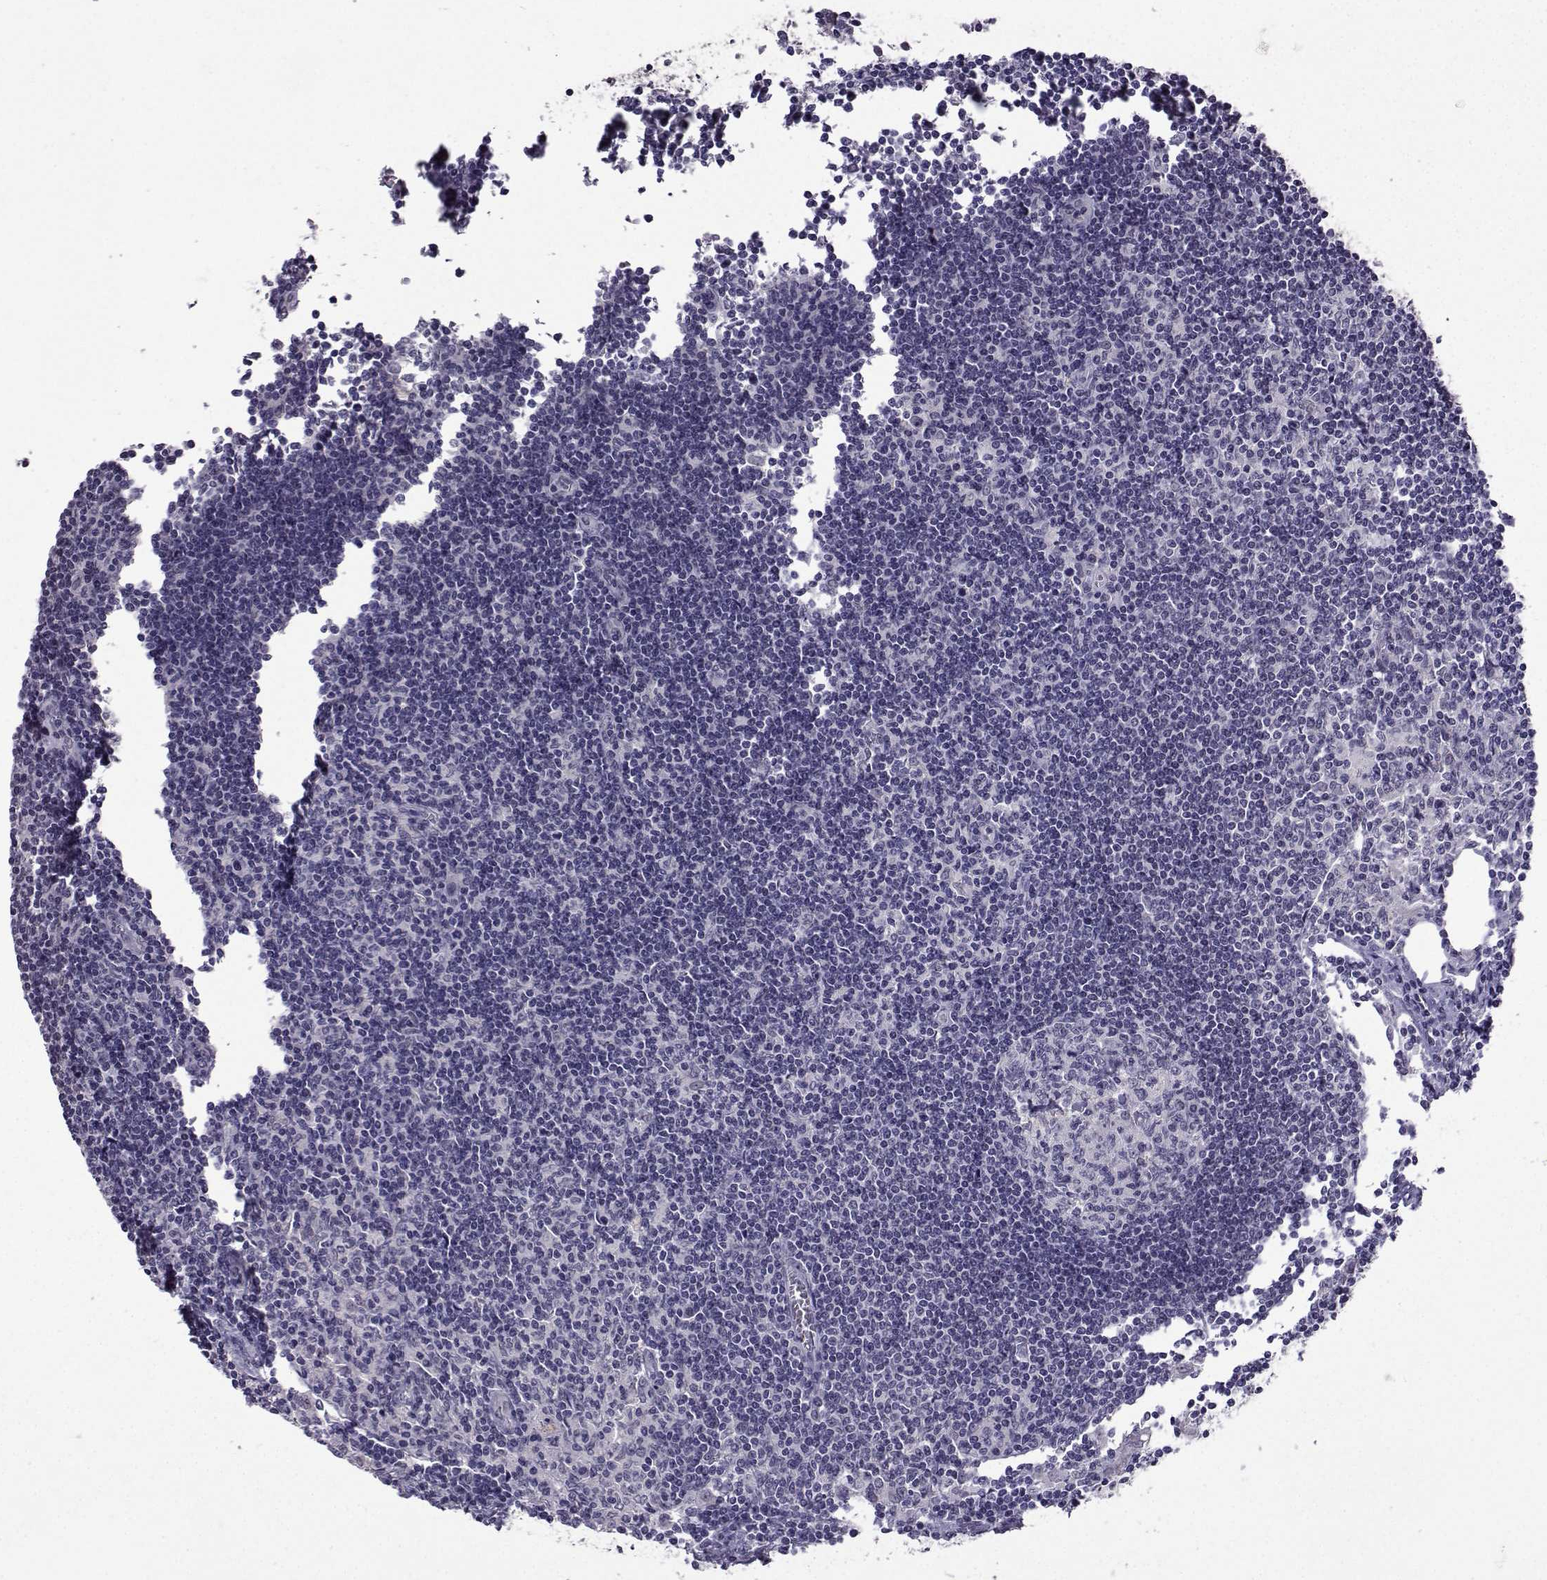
{"staining": {"intensity": "negative", "quantity": "none", "location": "none"}, "tissue": "lymph node", "cell_type": "Germinal center cells", "image_type": "normal", "snomed": [{"axis": "morphology", "description": "Normal tissue, NOS"}, {"axis": "topography", "description": "Lymph node"}], "caption": "IHC of benign human lymph node demonstrates no expression in germinal center cells.", "gene": "CCL28", "patient": {"sex": "male", "age": 59}}